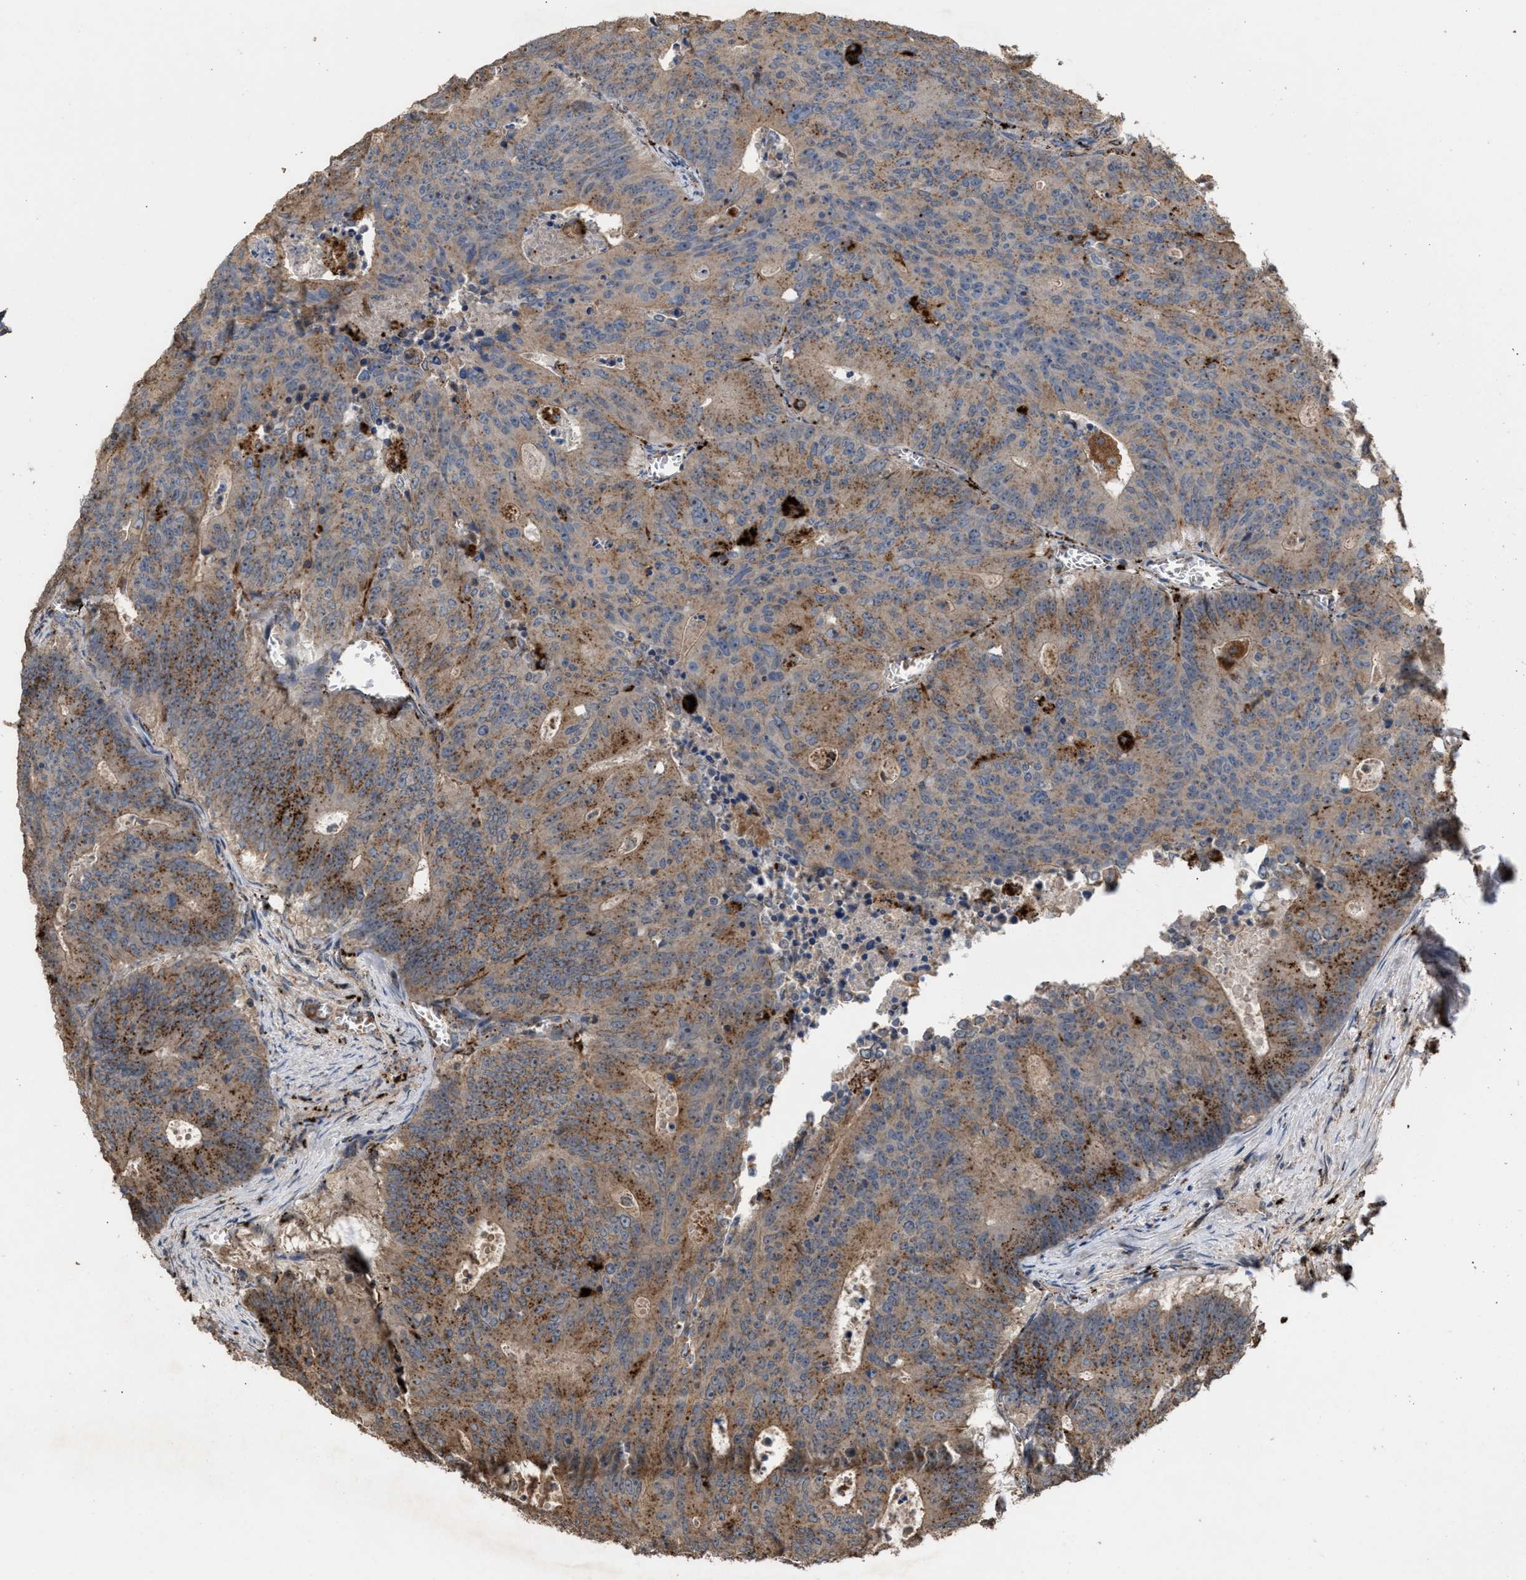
{"staining": {"intensity": "moderate", "quantity": ">75%", "location": "cytoplasmic/membranous"}, "tissue": "colorectal cancer", "cell_type": "Tumor cells", "image_type": "cancer", "snomed": [{"axis": "morphology", "description": "Adenocarcinoma, NOS"}, {"axis": "topography", "description": "Colon"}], "caption": "Immunohistochemistry (IHC) of human colorectal cancer (adenocarcinoma) reveals medium levels of moderate cytoplasmic/membranous expression in approximately >75% of tumor cells. Using DAB (brown) and hematoxylin (blue) stains, captured at high magnification using brightfield microscopy.", "gene": "ELMO3", "patient": {"sex": "male", "age": 87}}